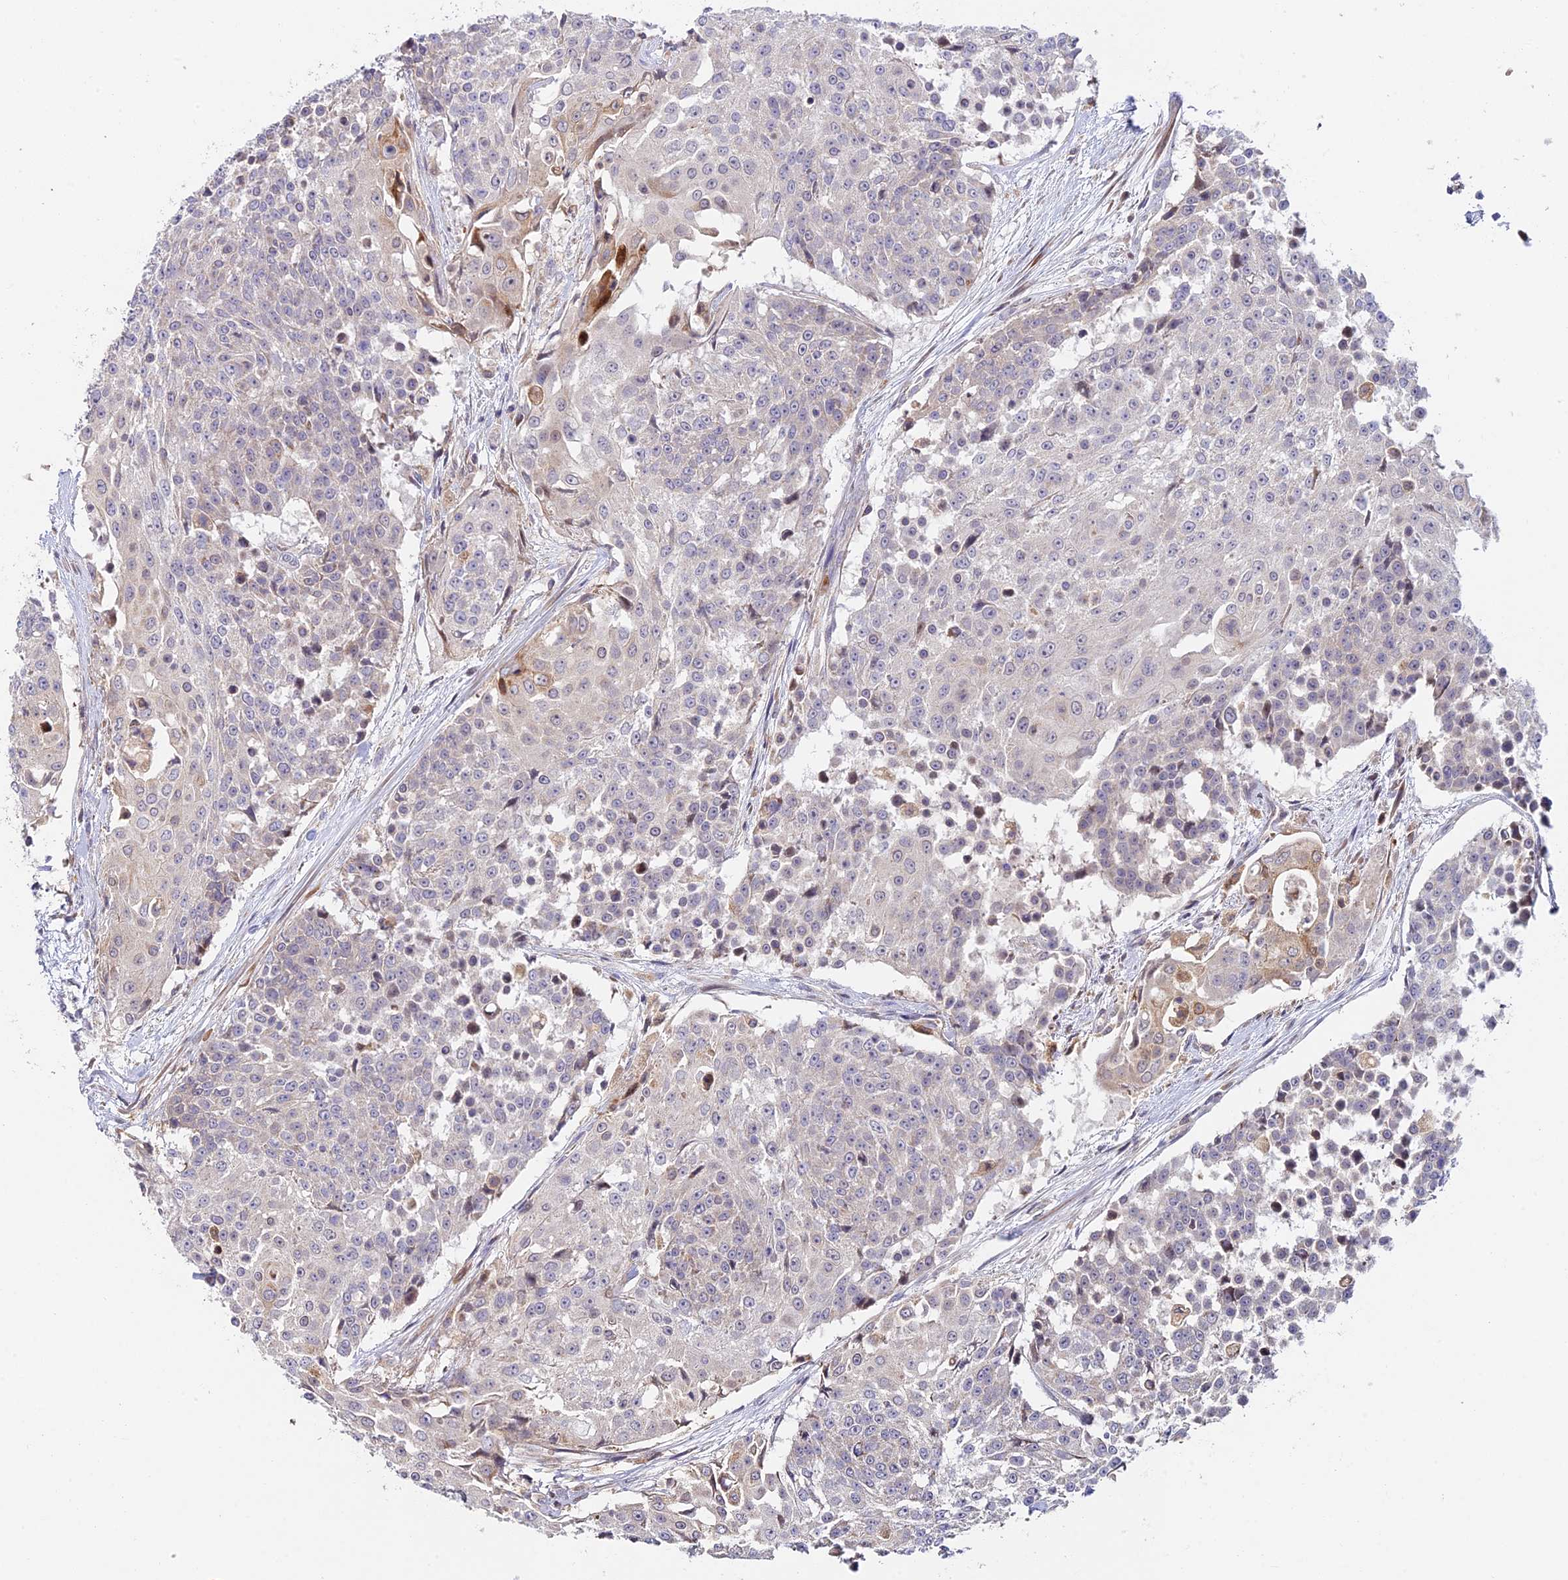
{"staining": {"intensity": "weak", "quantity": "<25%", "location": "cytoplasmic/membranous"}, "tissue": "urothelial cancer", "cell_type": "Tumor cells", "image_type": "cancer", "snomed": [{"axis": "morphology", "description": "Urothelial carcinoma, High grade"}, {"axis": "topography", "description": "Urinary bladder"}], "caption": "Urothelial carcinoma (high-grade) was stained to show a protein in brown. There is no significant positivity in tumor cells.", "gene": "FUOM", "patient": {"sex": "female", "age": 63}}